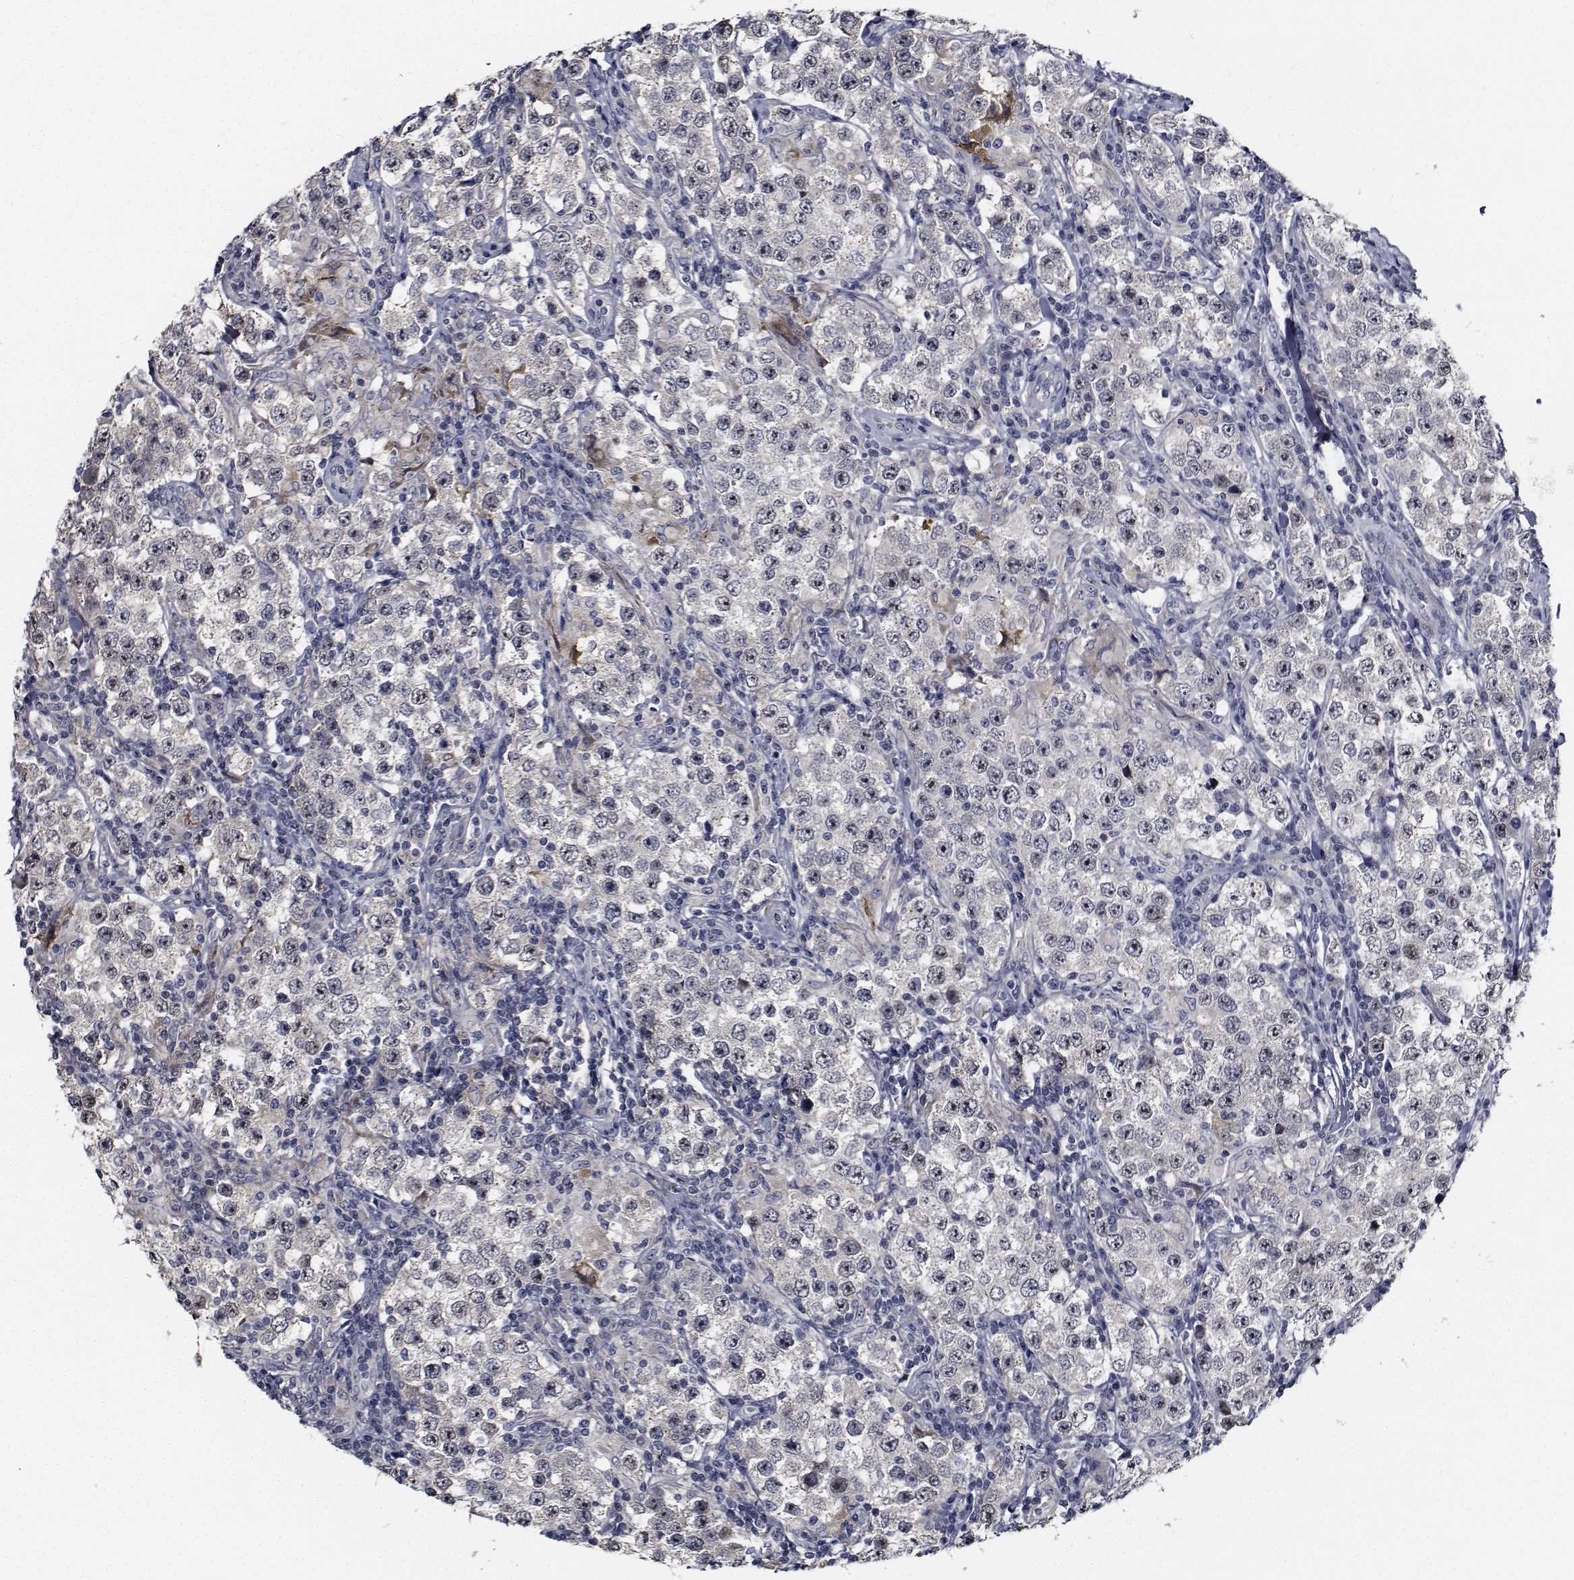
{"staining": {"intensity": "weak", "quantity": "25%-75%", "location": "nuclear"}, "tissue": "testis cancer", "cell_type": "Tumor cells", "image_type": "cancer", "snomed": [{"axis": "morphology", "description": "Seminoma, NOS"}, {"axis": "morphology", "description": "Carcinoma, Embryonal, NOS"}, {"axis": "topography", "description": "Testis"}], "caption": "Embryonal carcinoma (testis) stained for a protein (brown) shows weak nuclear positive expression in about 25%-75% of tumor cells.", "gene": "NVL", "patient": {"sex": "male", "age": 41}}